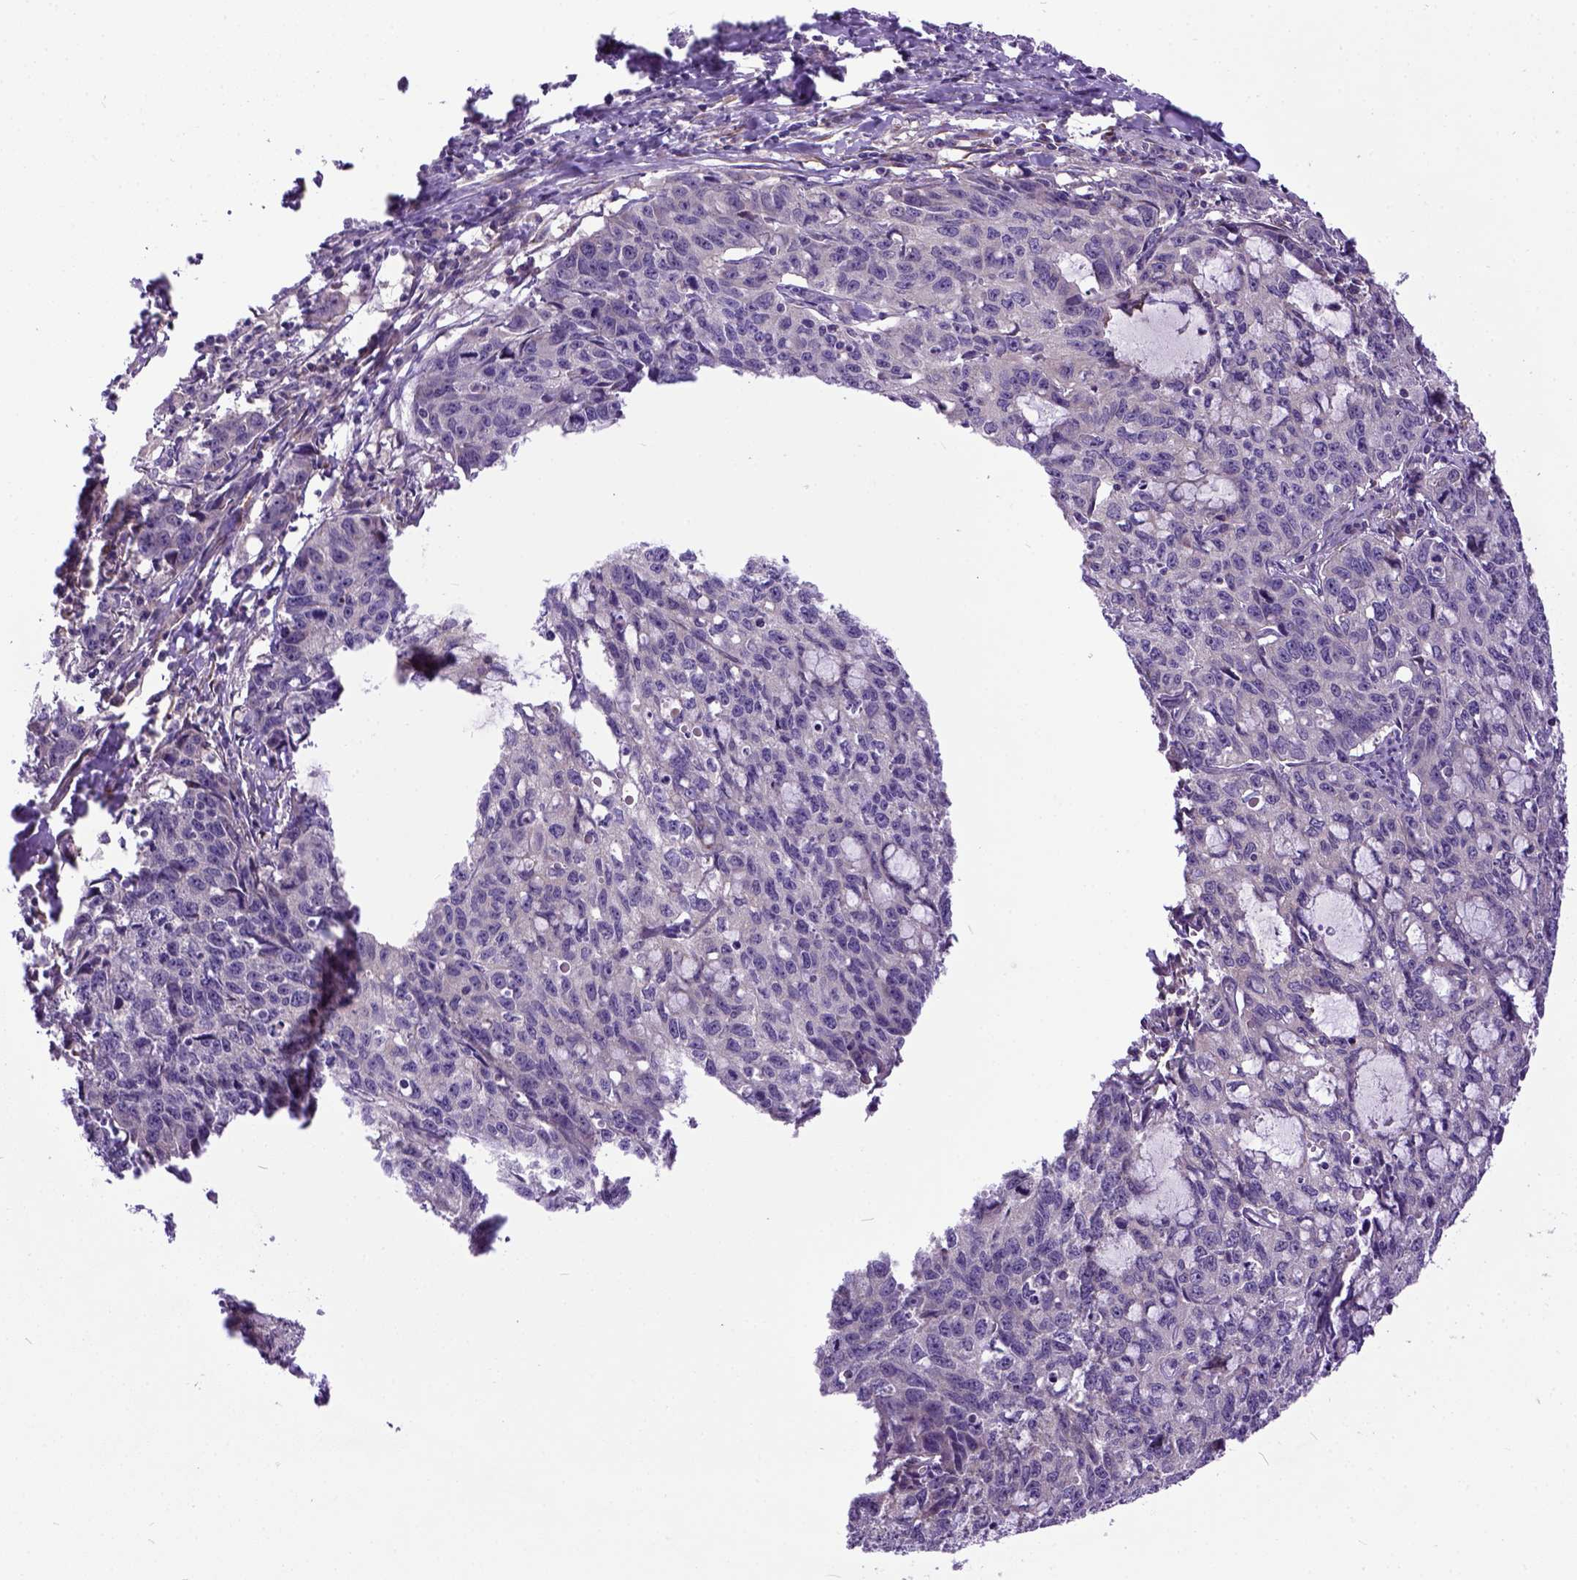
{"staining": {"intensity": "negative", "quantity": "none", "location": "none"}, "tissue": "cervical cancer", "cell_type": "Tumor cells", "image_type": "cancer", "snomed": [{"axis": "morphology", "description": "Squamous cell carcinoma, NOS"}, {"axis": "topography", "description": "Cervix"}], "caption": "IHC of human cervical squamous cell carcinoma displays no expression in tumor cells. (Stains: DAB immunohistochemistry (IHC) with hematoxylin counter stain, Microscopy: brightfield microscopy at high magnification).", "gene": "NEK5", "patient": {"sex": "female", "age": 28}}